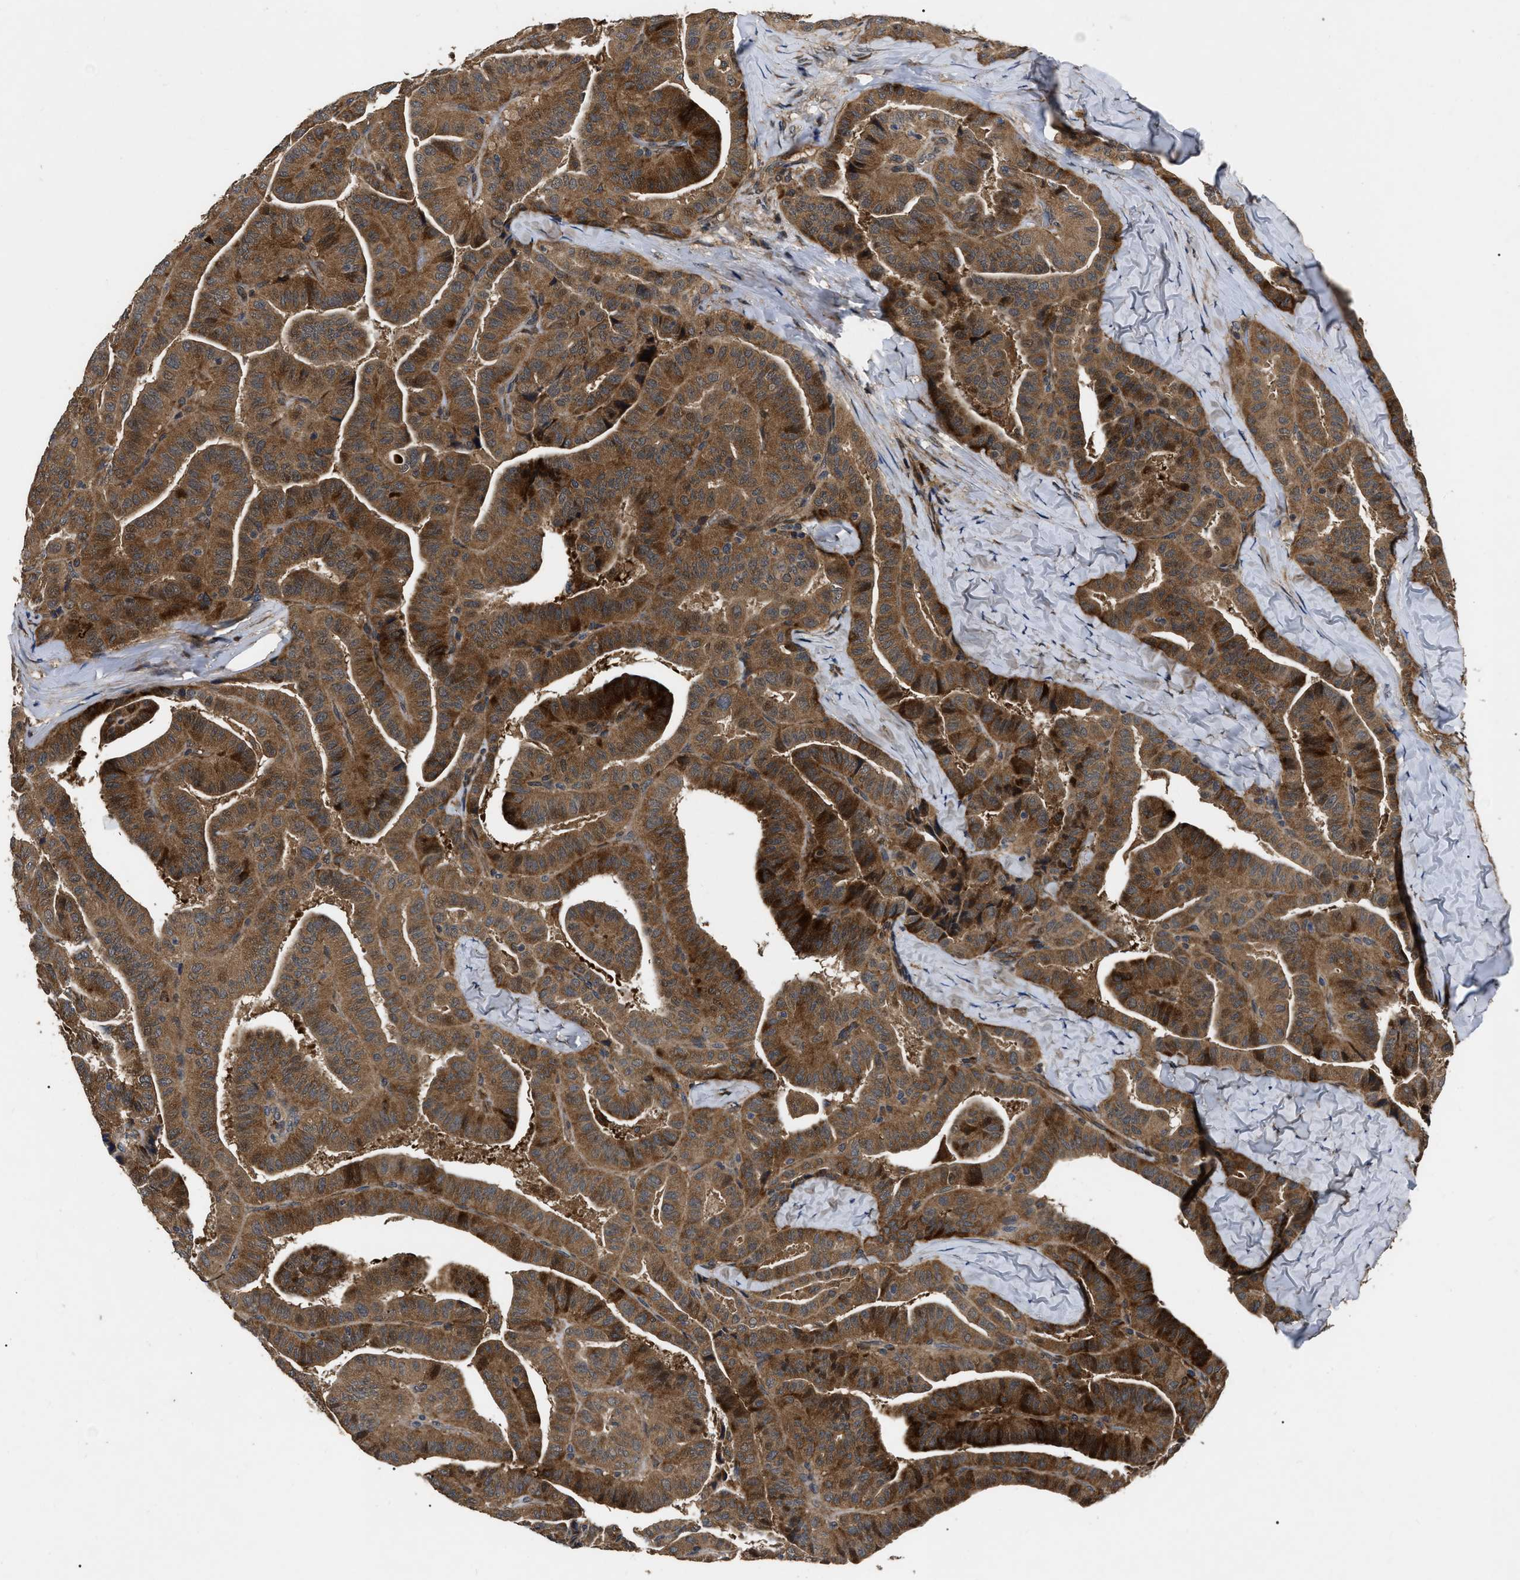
{"staining": {"intensity": "strong", "quantity": ">75%", "location": "cytoplasmic/membranous"}, "tissue": "thyroid cancer", "cell_type": "Tumor cells", "image_type": "cancer", "snomed": [{"axis": "morphology", "description": "Papillary adenocarcinoma, NOS"}, {"axis": "topography", "description": "Thyroid gland"}], "caption": "Immunohistochemistry histopathology image of human papillary adenocarcinoma (thyroid) stained for a protein (brown), which demonstrates high levels of strong cytoplasmic/membranous positivity in about >75% of tumor cells.", "gene": "PPWD1", "patient": {"sex": "male", "age": 77}}